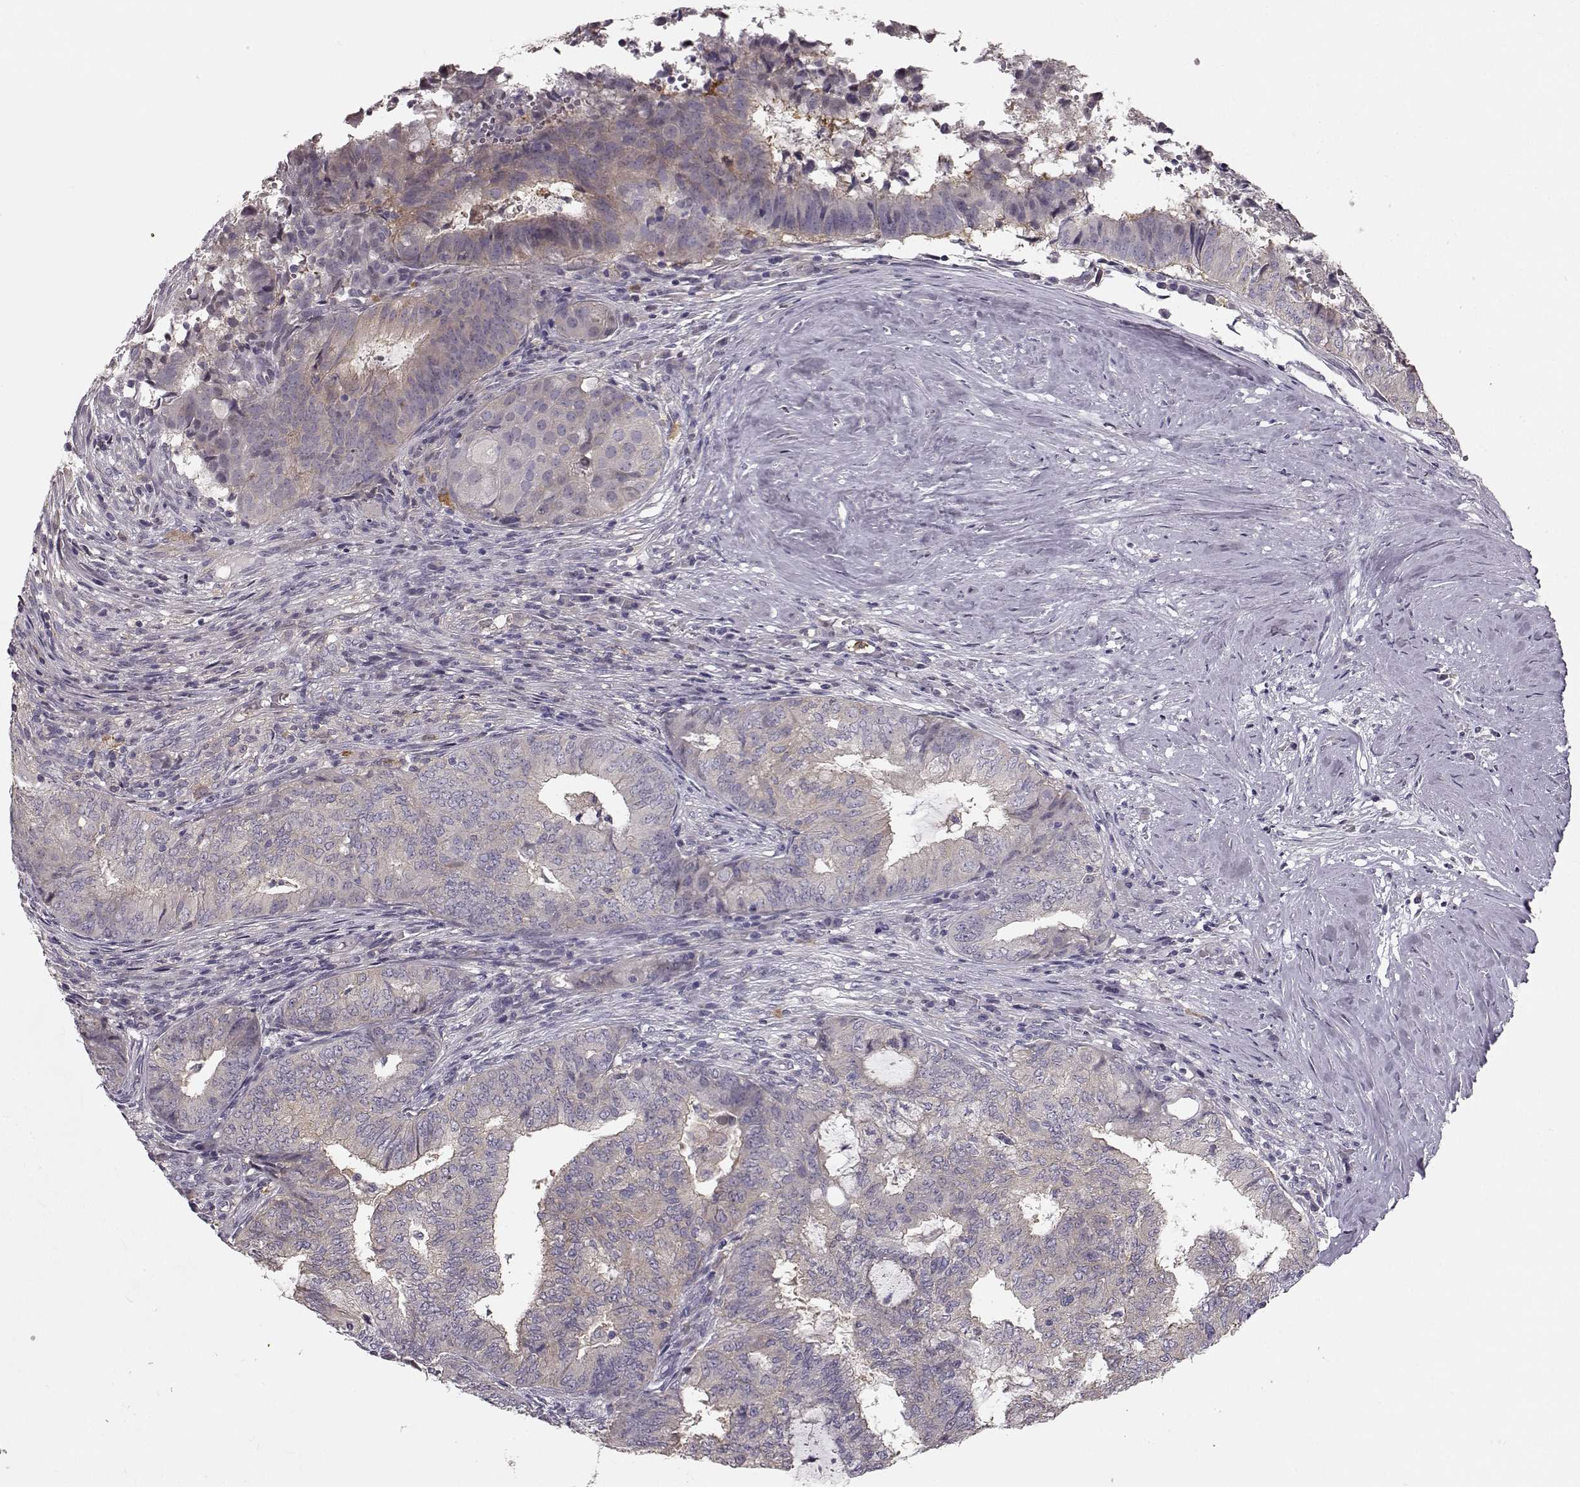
{"staining": {"intensity": "negative", "quantity": "none", "location": "none"}, "tissue": "endometrial cancer", "cell_type": "Tumor cells", "image_type": "cancer", "snomed": [{"axis": "morphology", "description": "Adenocarcinoma, NOS"}, {"axis": "topography", "description": "Endometrium"}], "caption": "Protein analysis of endometrial cancer demonstrates no significant positivity in tumor cells. Brightfield microscopy of immunohistochemistry (IHC) stained with DAB (3,3'-diaminobenzidine) (brown) and hematoxylin (blue), captured at high magnification.", "gene": "GPR50", "patient": {"sex": "female", "age": 62}}